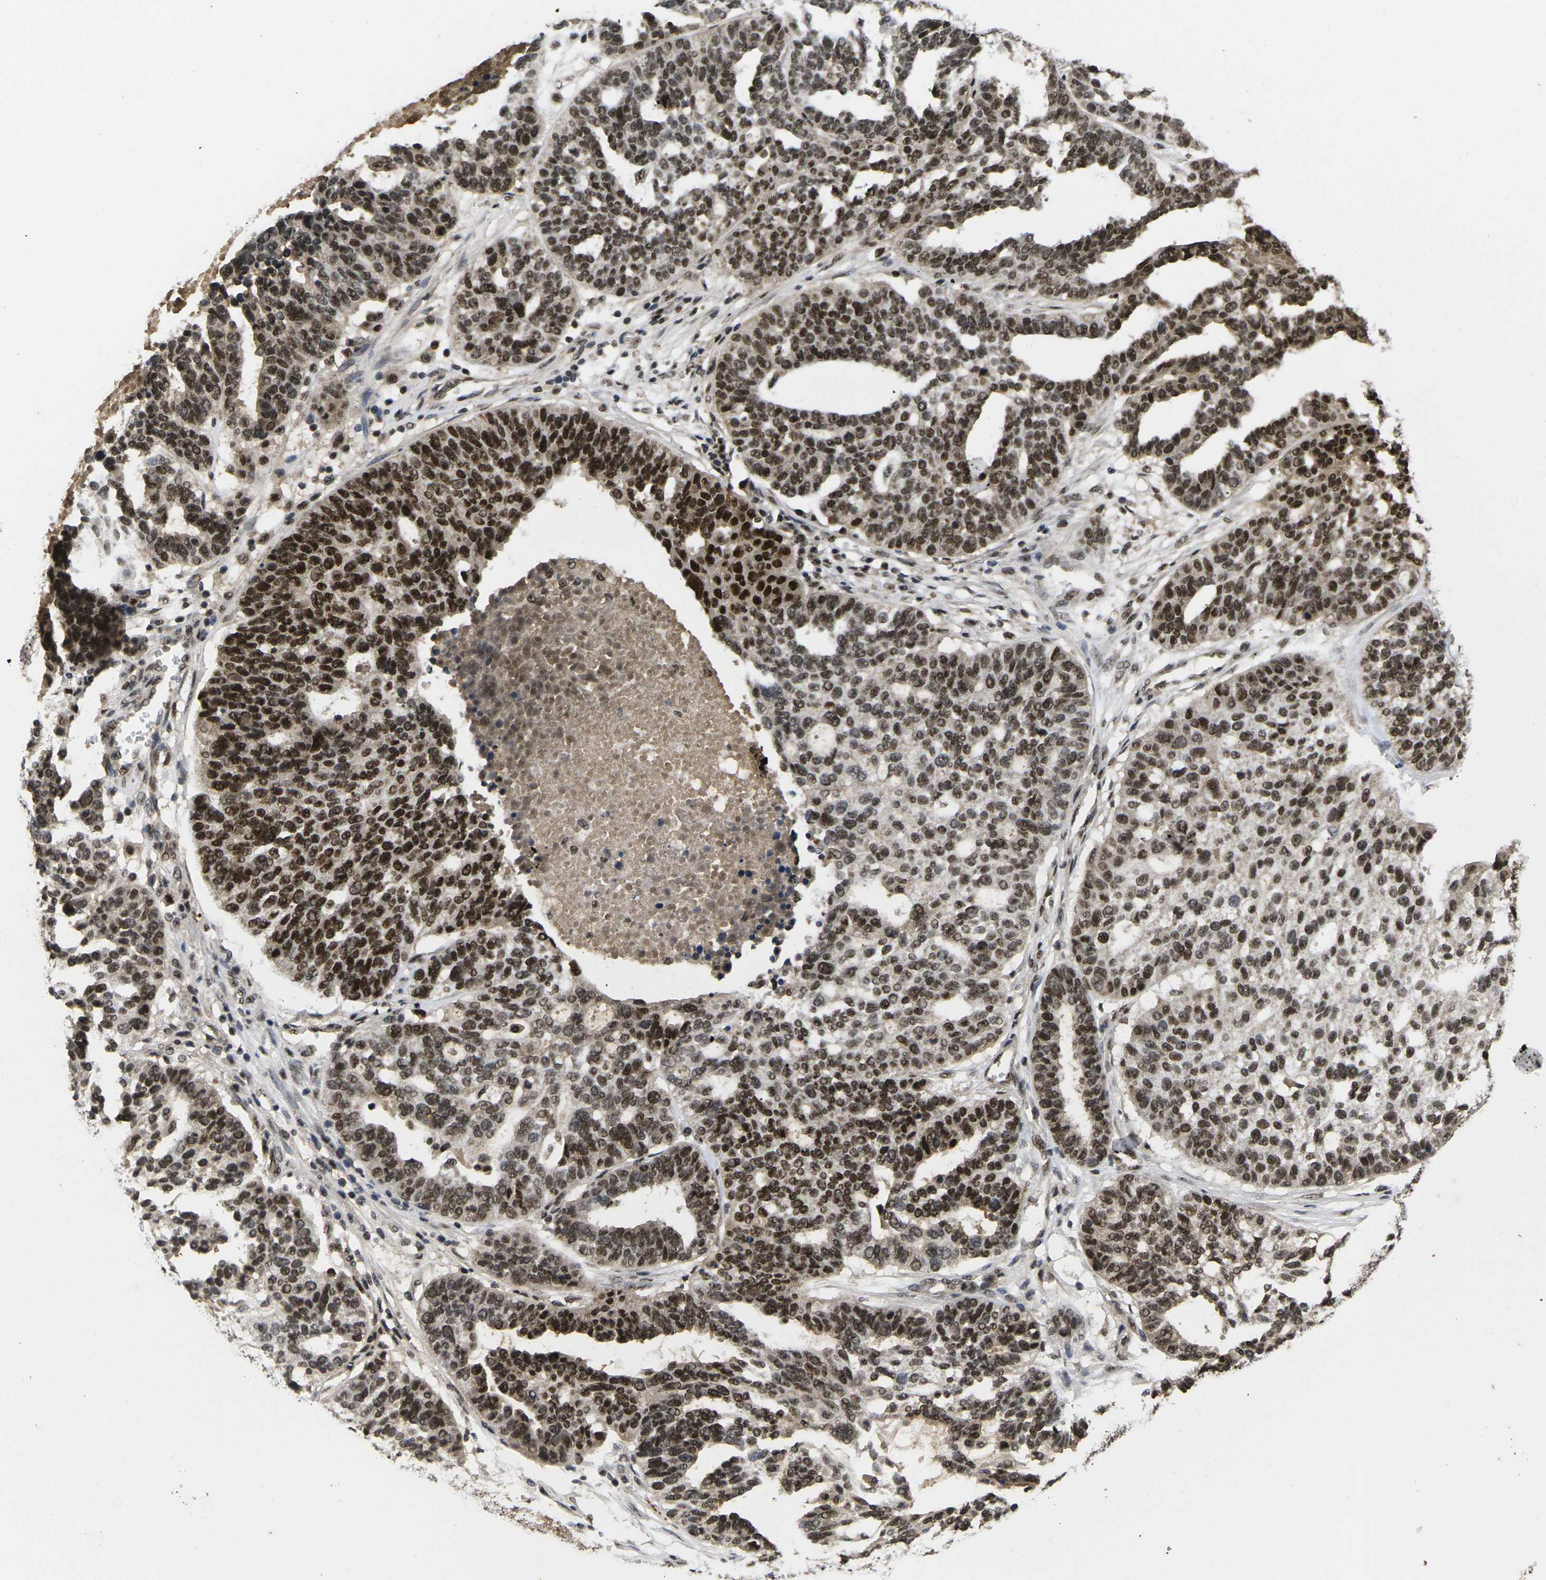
{"staining": {"intensity": "strong", "quantity": ">75%", "location": "nuclear"}, "tissue": "ovarian cancer", "cell_type": "Tumor cells", "image_type": "cancer", "snomed": [{"axis": "morphology", "description": "Cystadenocarcinoma, serous, NOS"}, {"axis": "topography", "description": "Ovary"}], "caption": "Immunohistochemistry (IHC) histopathology image of human ovarian cancer stained for a protein (brown), which reveals high levels of strong nuclear positivity in about >75% of tumor cells.", "gene": "GTF2E1", "patient": {"sex": "female", "age": 59}}